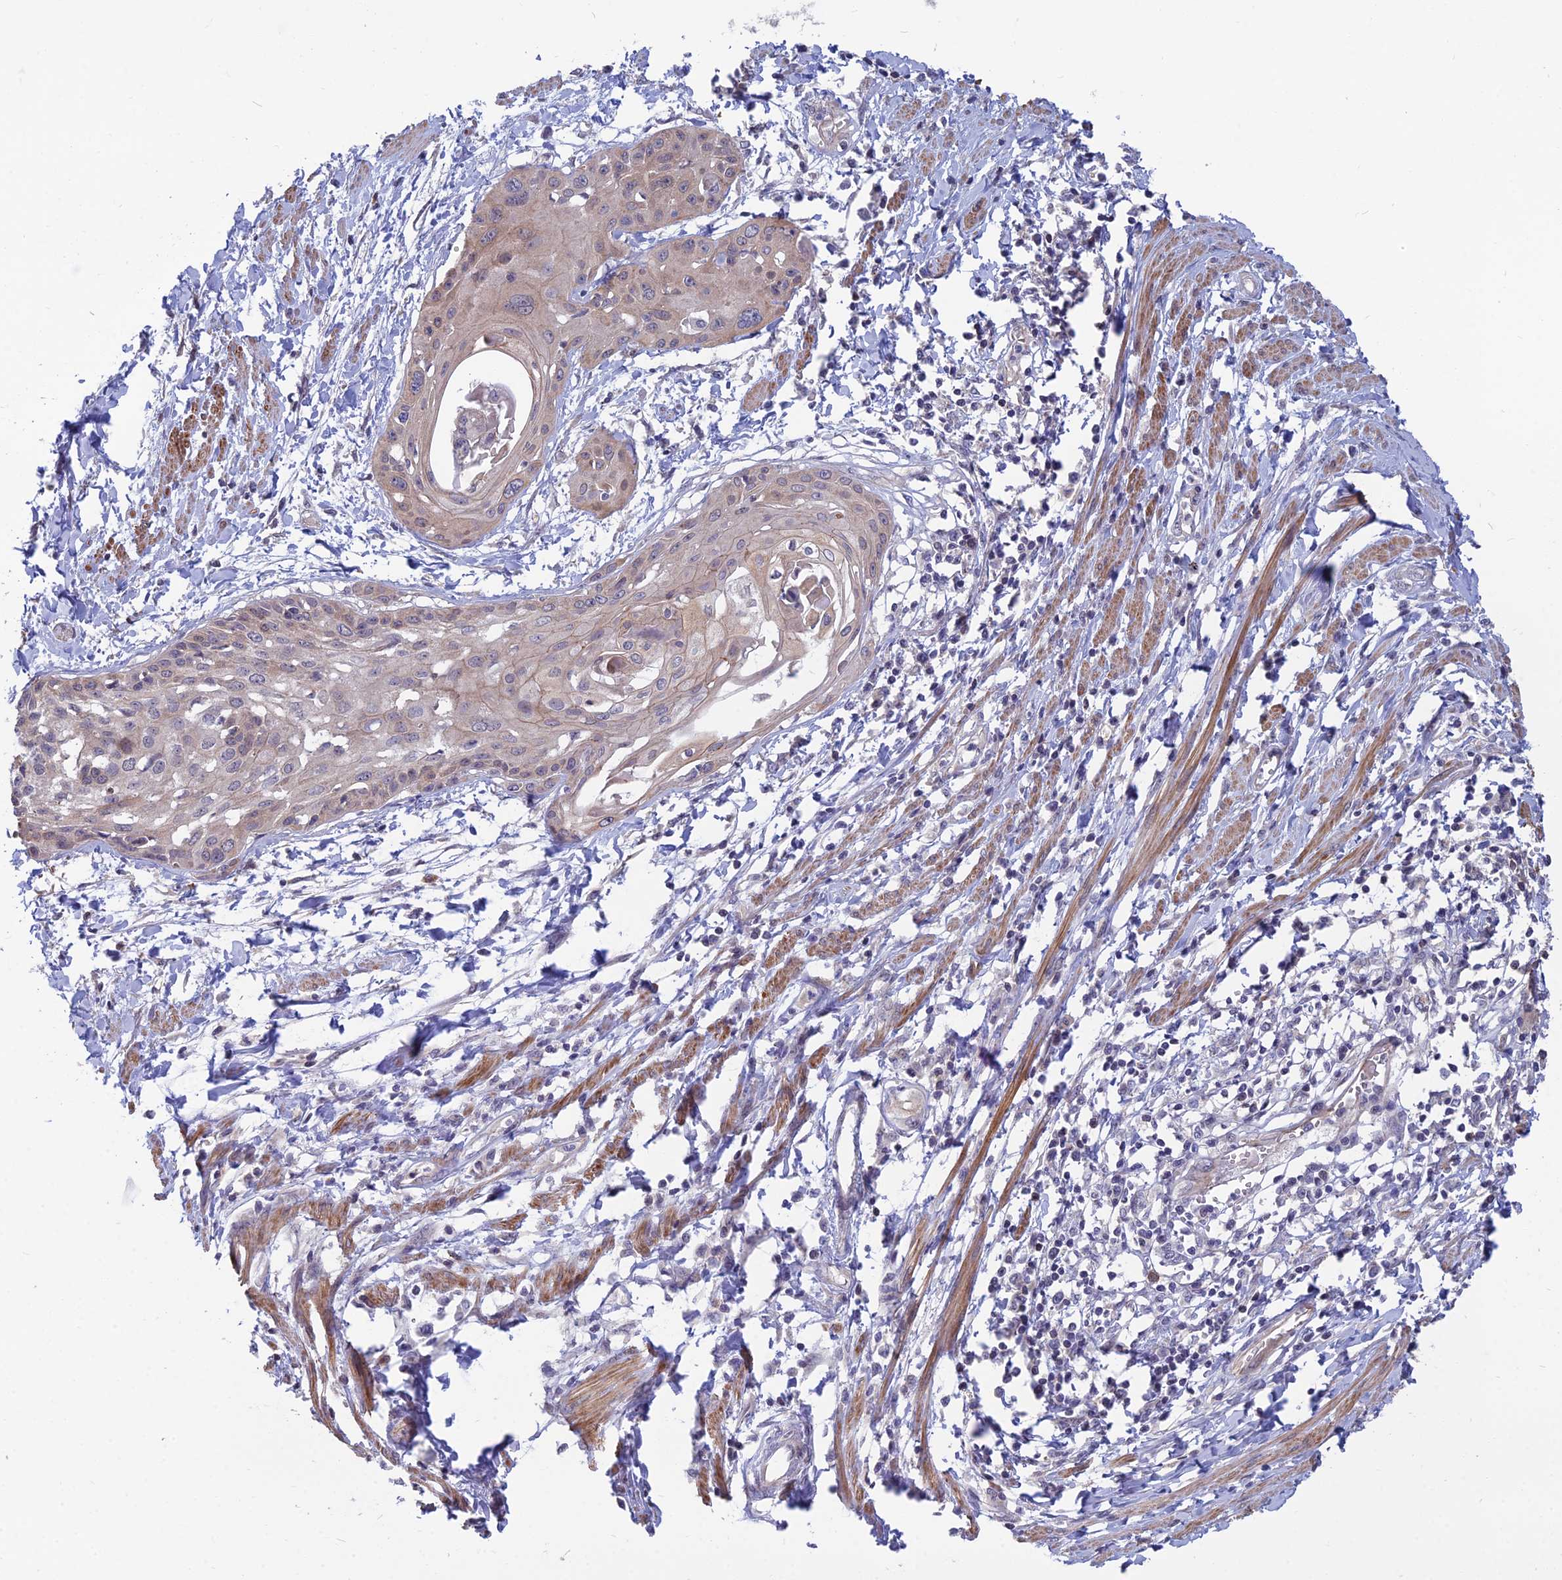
{"staining": {"intensity": "weak", "quantity": ">75%", "location": "cytoplasmic/membranous"}, "tissue": "cervical cancer", "cell_type": "Tumor cells", "image_type": "cancer", "snomed": [{"axis": "morphology", "description": "Squamous cell carcinoma, NOS"}, {"axis": "topography", "description": "Cervix"}], "caption": "The photomicrograph displays staining of cervical cancer, revealing weak cytoplasmic/membranous protein expression (brown color) within tumor cells.", "gene": "OPA3", "patient": {"sex": "female", "age": 57}}